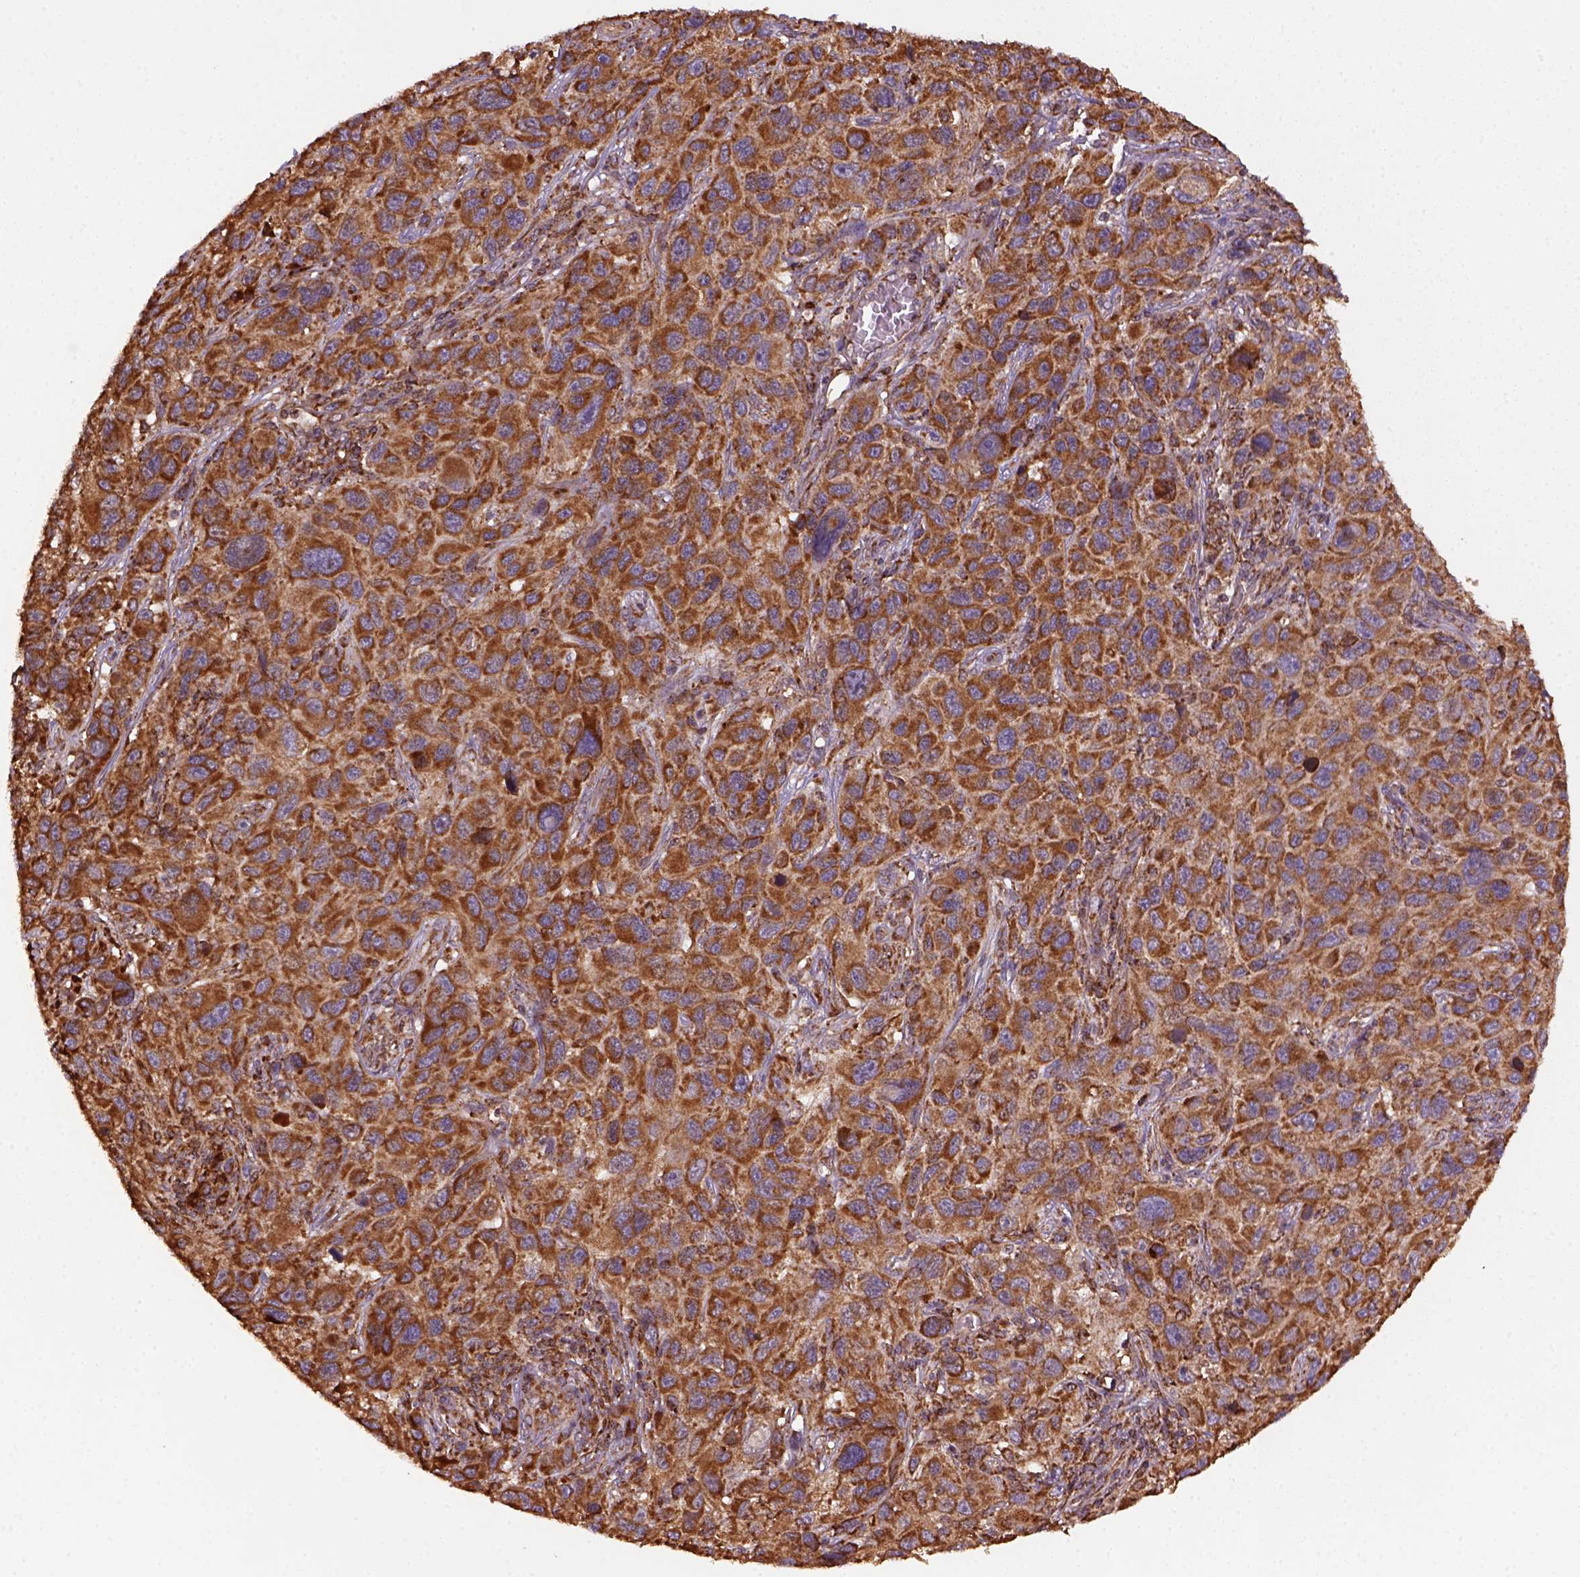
{"staining": {"intensity": "strong", "quantity": ">75%", "location": "cytoplasmic/membranous"}, "tissue": "melanoma", "cell_type": "Tumor cells", "image_type": "cancer", "snomed": [{"axis": "morphology", "description": "Malignant melanoma, NOS"}, {"axis": "topography", "description": "Skin"}], "caption": "Protein expression analysis of malignant melanoma displays strong cytoplasmic/membranous expression in approximately >75% of tumor cells.", "gene": "MAPK8IP3", "patient": {"sex": "male", "age": 53}}